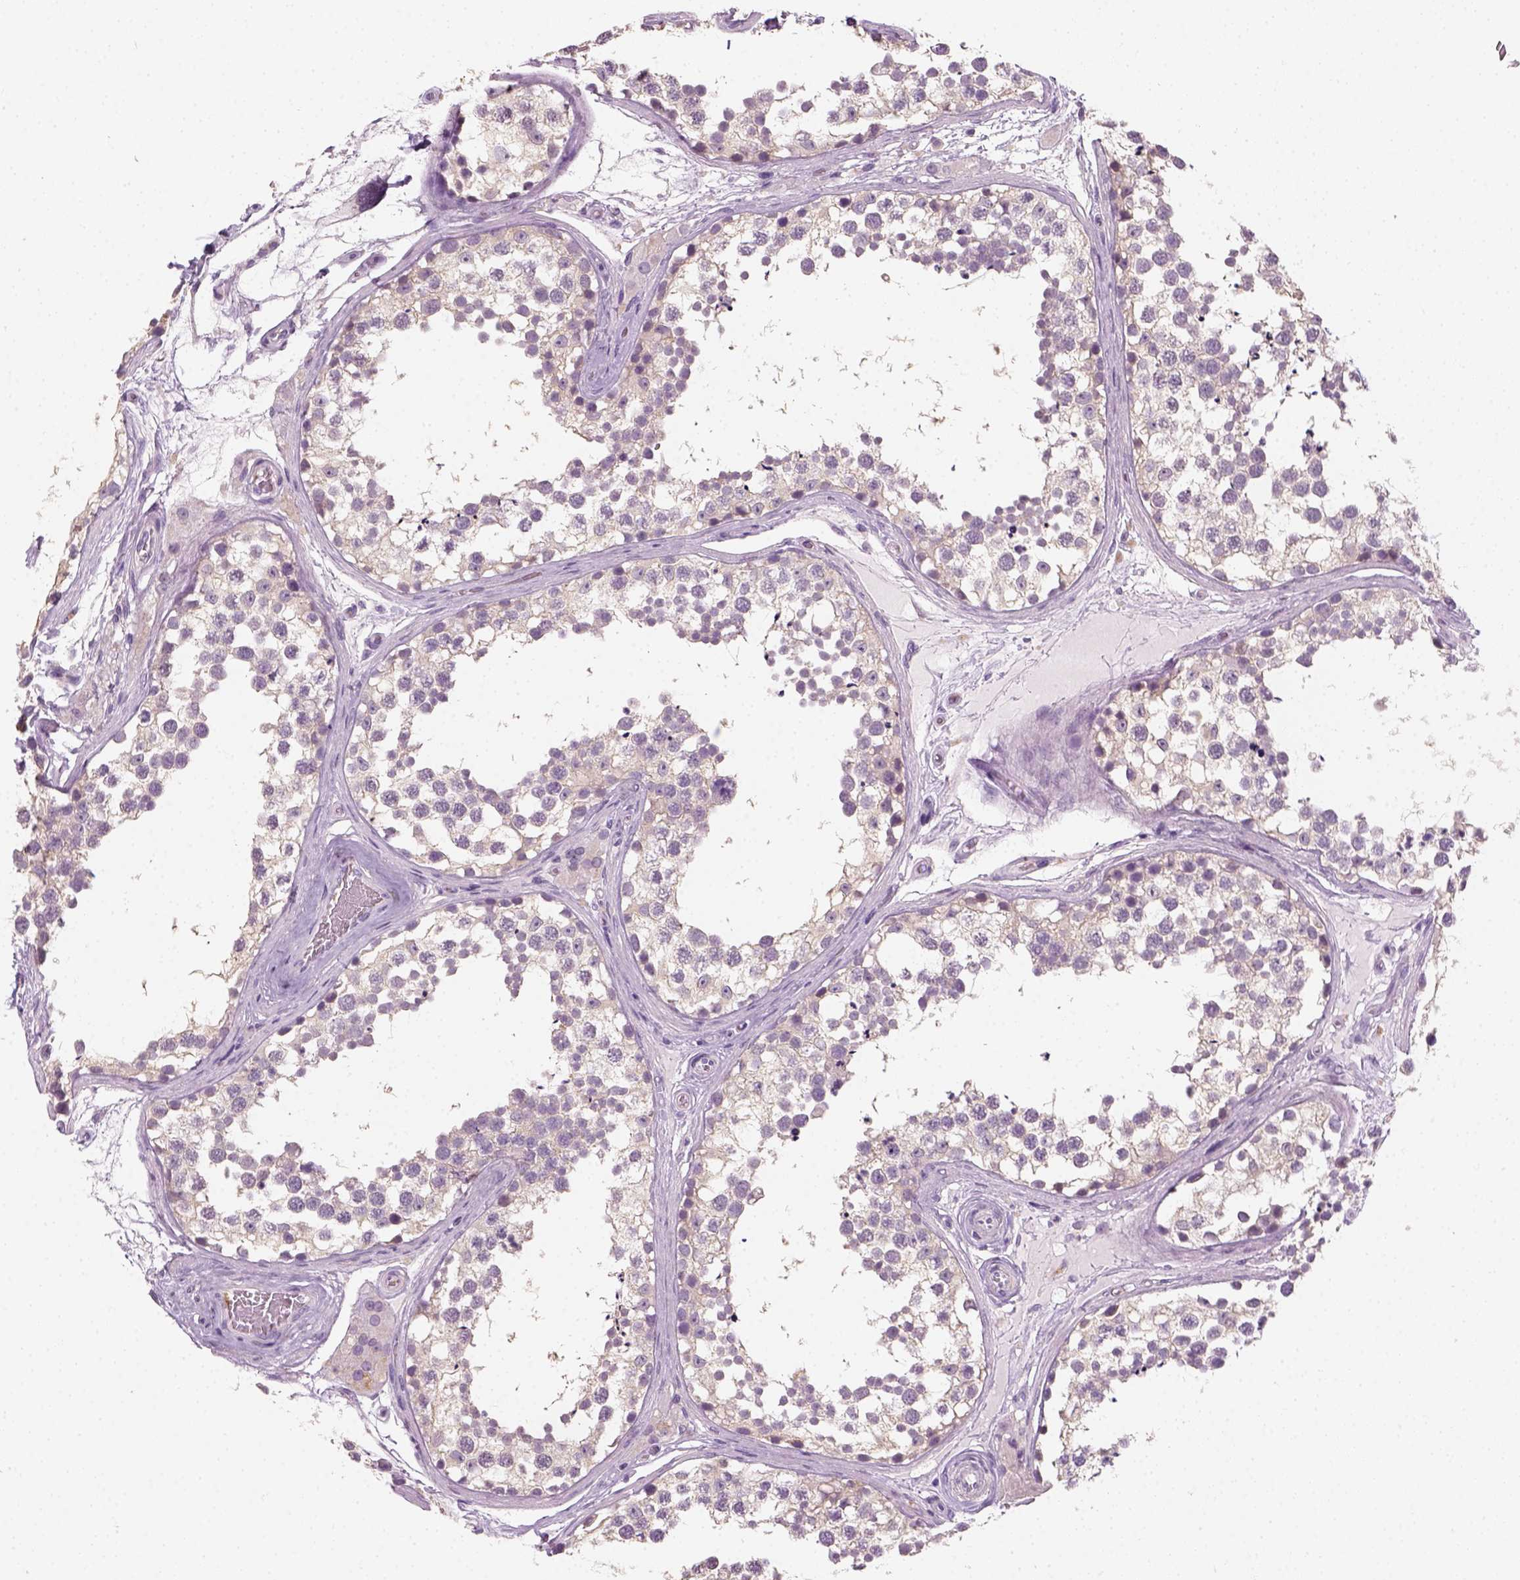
{"staining": {"intensity": "negative", "quantity": "none", "location": "none"}, "tissue": "testis", "cell_type": "Cells in seminiferous ducts", "image_type": "normal", "snomed": [{"axis": "morphology", "description": "Normal tissue, NOS"}, {"axis": "morphology", "description": "Seminoma, NOS"}, {"axis": "topography", "description": "Testis"}], "caption": "Histopathology image shows no significant protein staining in cells in seminiferous ducts of unremarkable testis. The staining was performed using DAB to visualize the protein expression in brown, while the nuclei were stained in blue with hematoxylin (Magnification: 20x).", "gene": "FAM163B", "patient": {"sex": "male", "age": 65}}